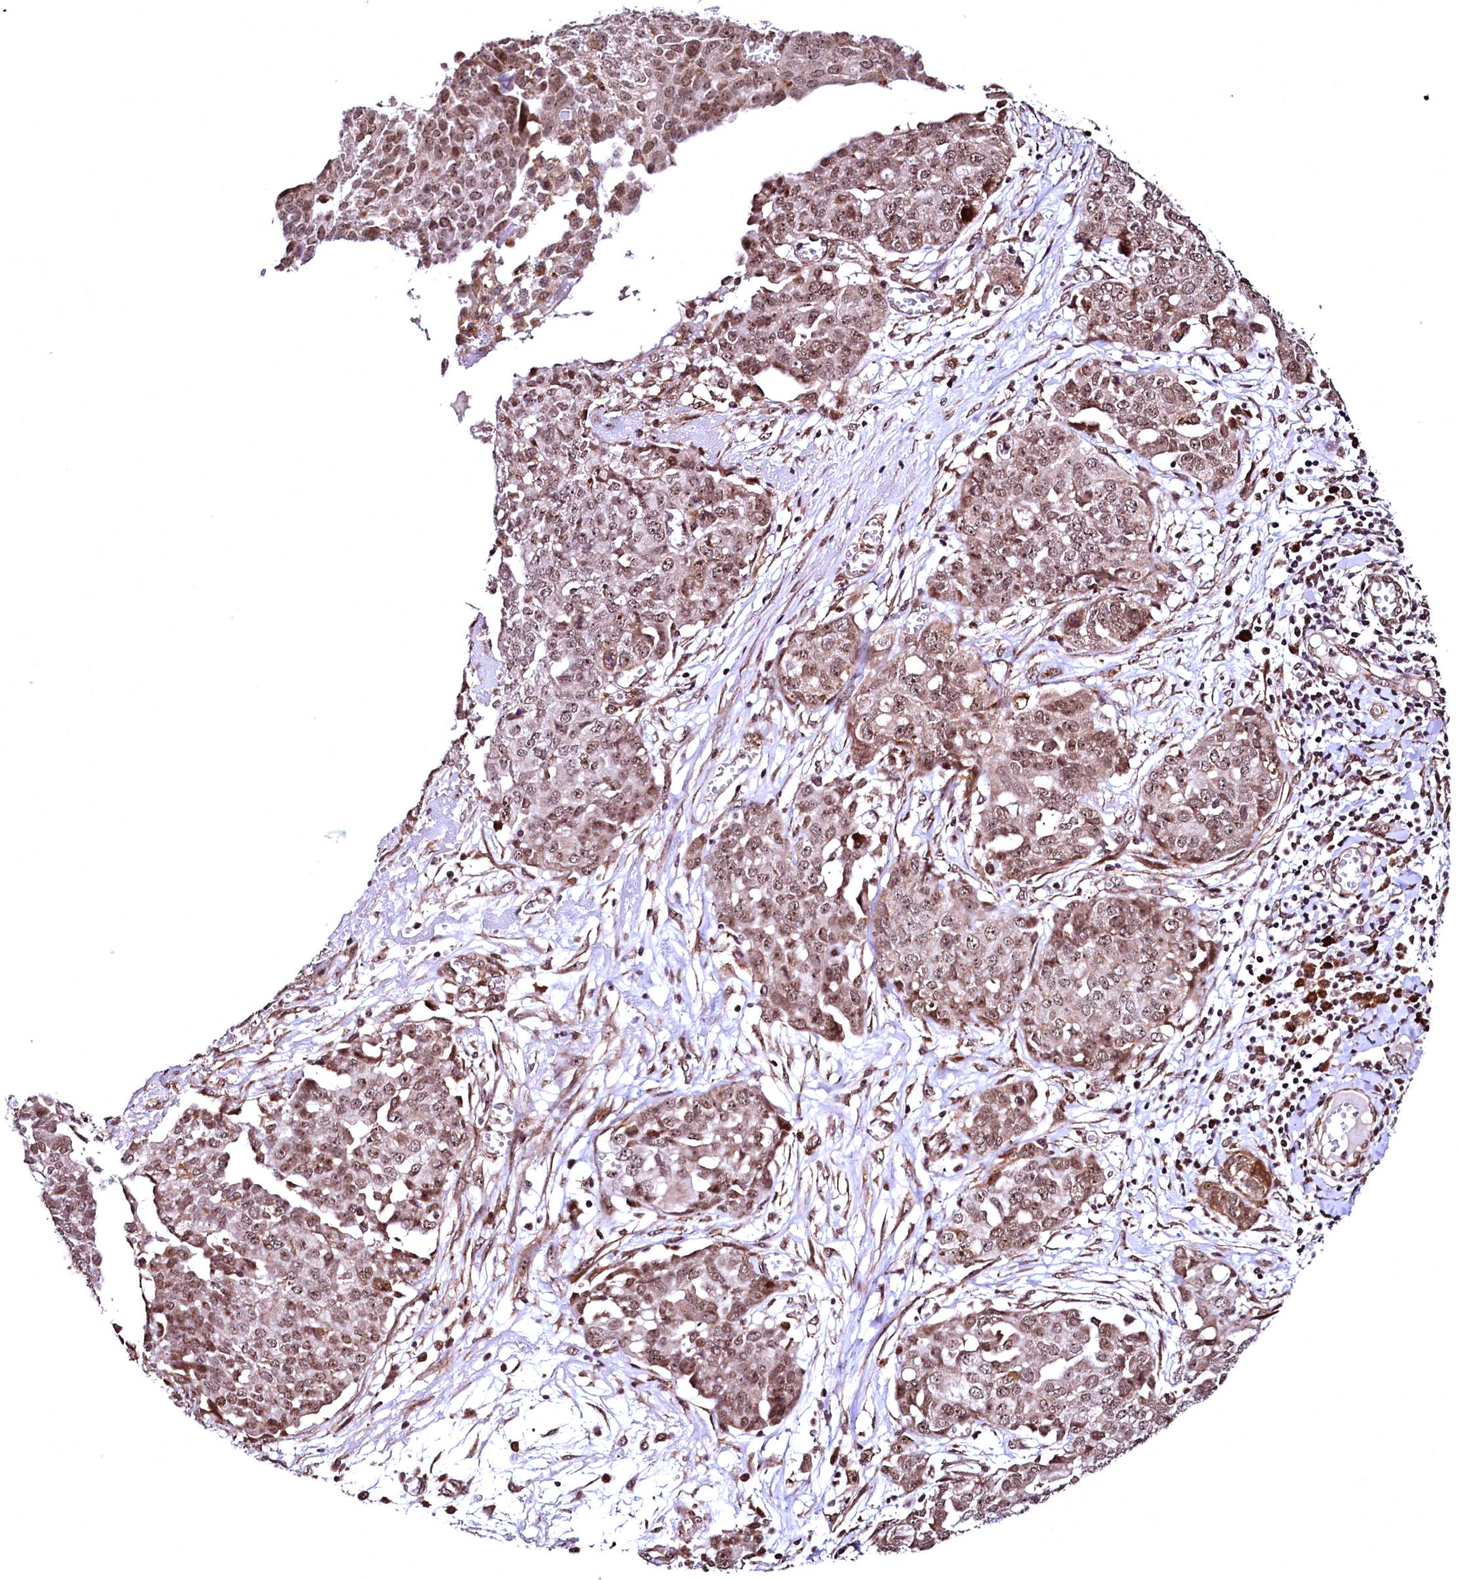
{"staining": {"intensity": "moderate", "quantity": ">75%", "location": "nuclear"}, "tissue": "ovarian cancer", "cell_type": "Tumor cells", "image_type": "cancer", "snomed": [{"axis": "morphology", "description": "Cystadenocarcinoma, serous, NOS"}, {"axis": "topography", "description": "Soft tissue"}, {"axis": "topography", "description": "Ovary"}], "caption": "Ovarian cancer stained with a brown dye displays moderate nuclear positive positivity in about >75% of tumor cells.", "gene": "PDS5B", "patient": {"sex": "female", "age": 57}}